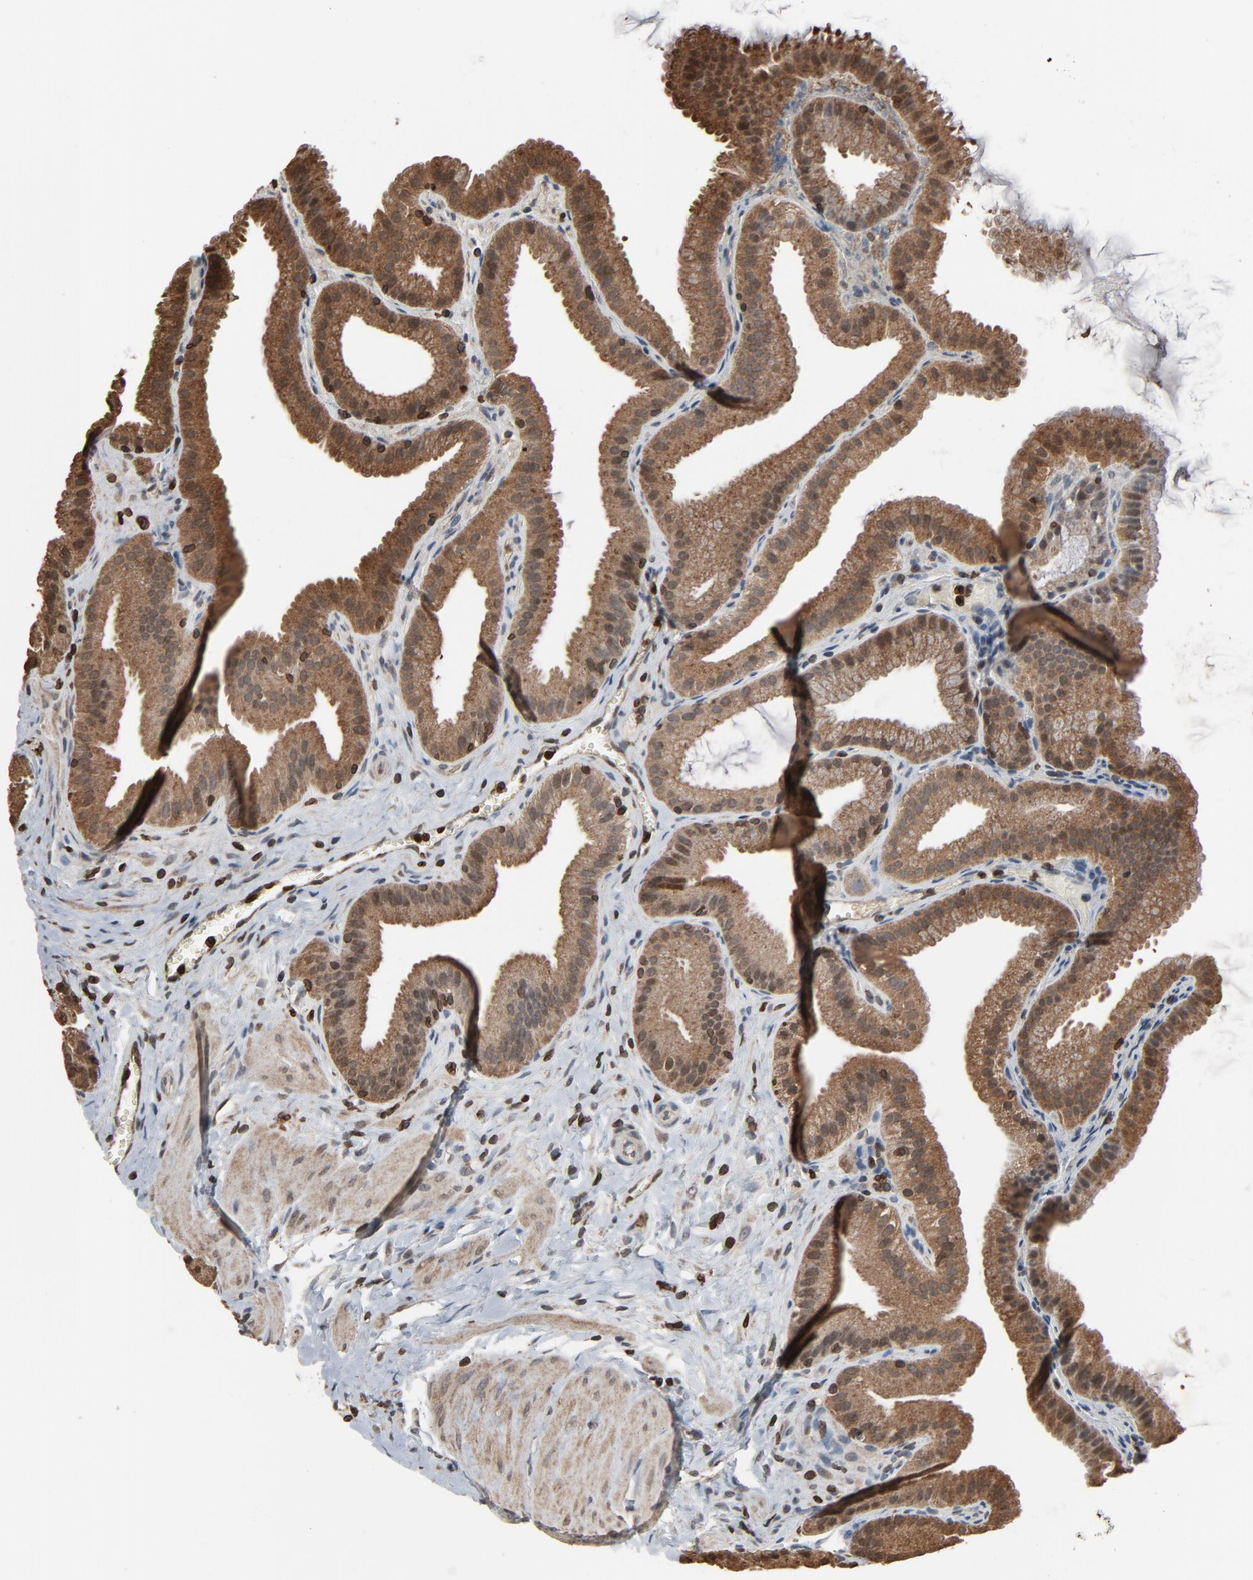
{"staining": {"intensity": "moderate", "quantity": ">75%", "location": "cytoplasmic/membranous"}, "tissue": "gallbladder", "cell_type": "Glandular cells", "image_type": "normal", "snomed": [{"axis": "morphology", "description": "Normal tissue, NOS"}, {"axis": "topography", "description": "Gallbladder"}], "caption": "A brown stain highlights moderate cytoplasmic/membranous staining of a protein in glandular cells of unremarkable gallbladder.", "gene": "UBE2D1", "patient": {"sex": "female", "age": 63}}